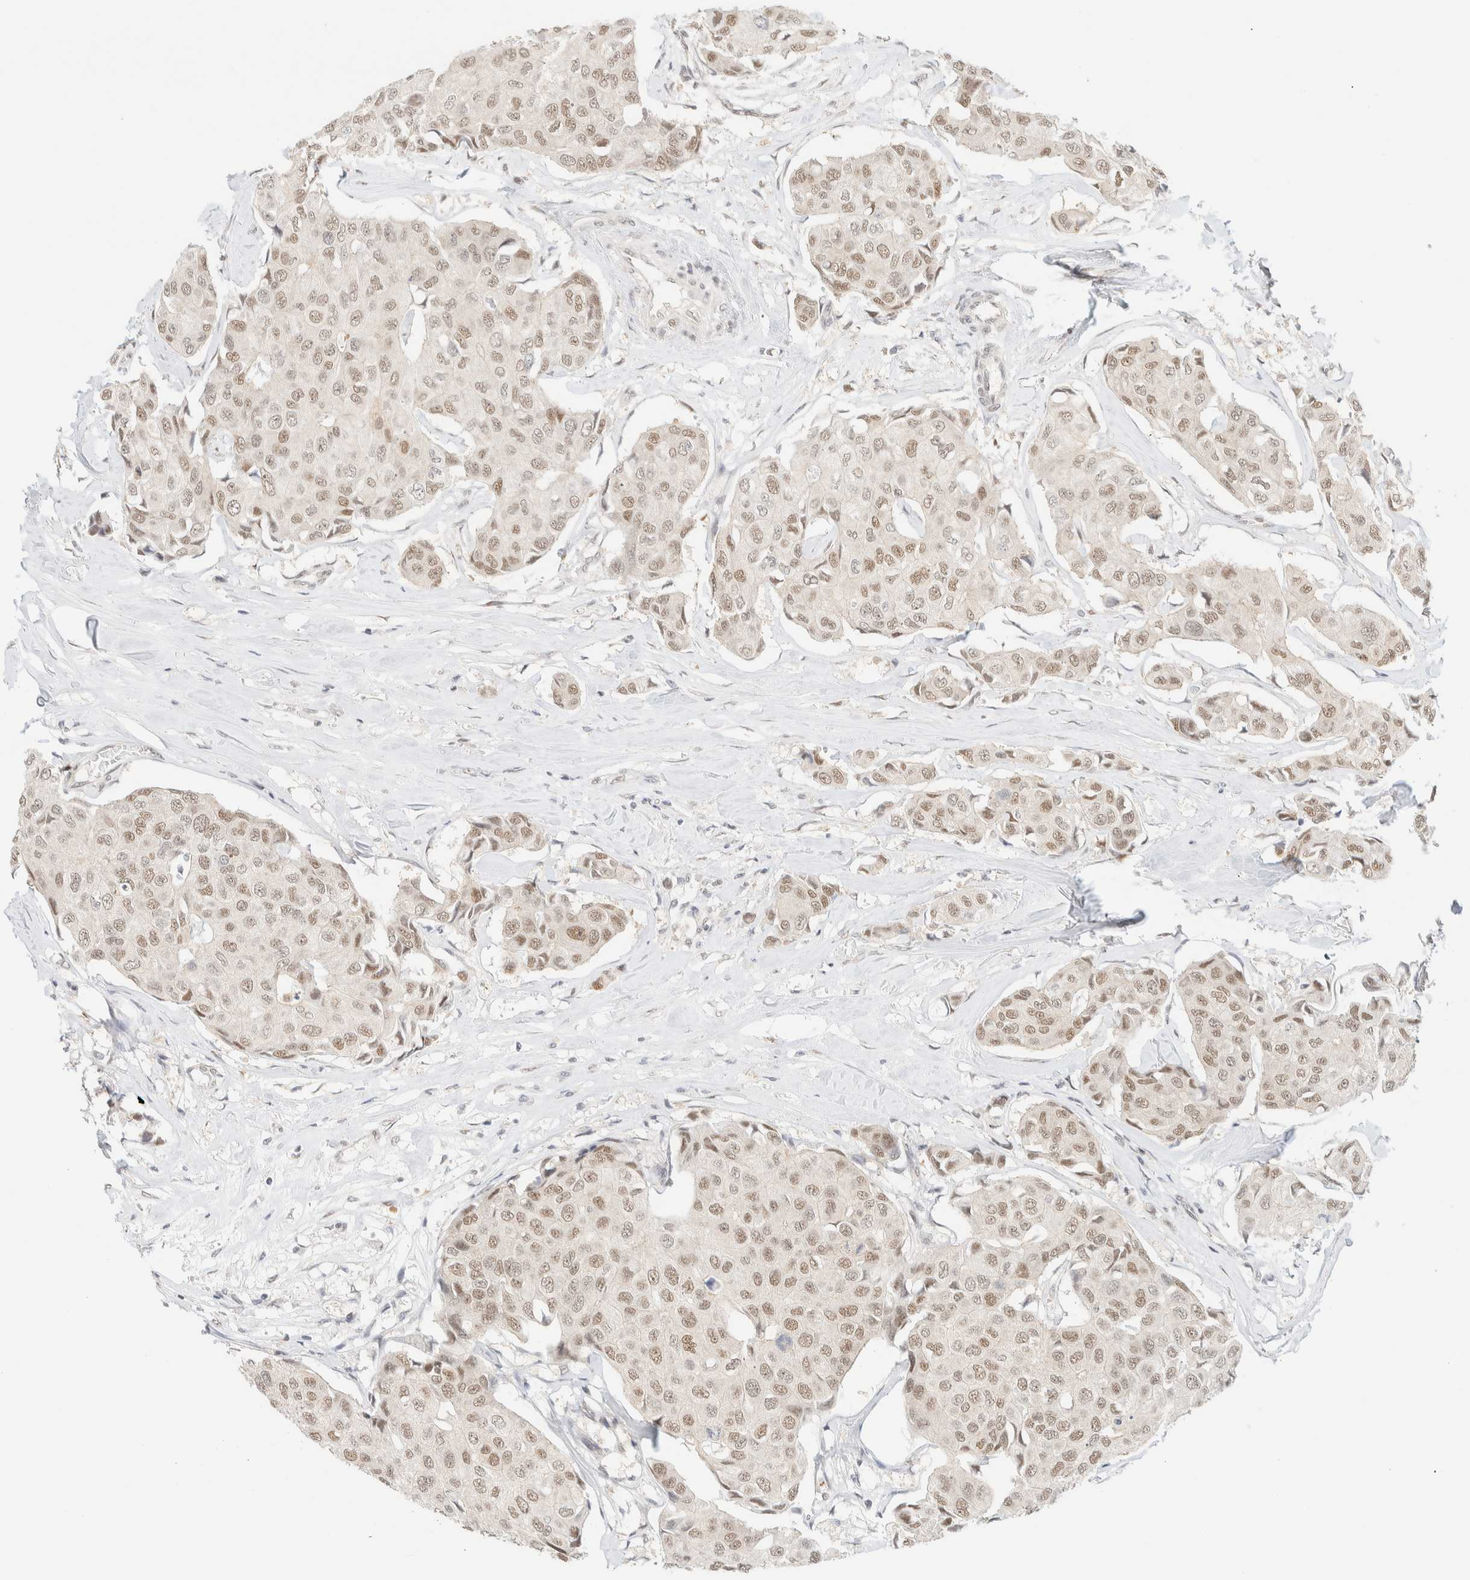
{"staining": {"intensity": "weak", "quantity": ">75%", "location": "nuclear"}, "tissue": "breast cancer", "cell_type": "Tumor cells", "image_type": "cancer", "snomed": [{"axis": "morphology", "description": "Duct carcinoma"}, {"axis": "topography", "description": "Breast"}], "caption": "Invasive ductal carcinoma (breast) stained for a protein (brown) exhibits weak nuclear positive staining in about >75% of tumor cells.", "gene": "PYGO2", "patient": {"sex": "female", "age": 80}}